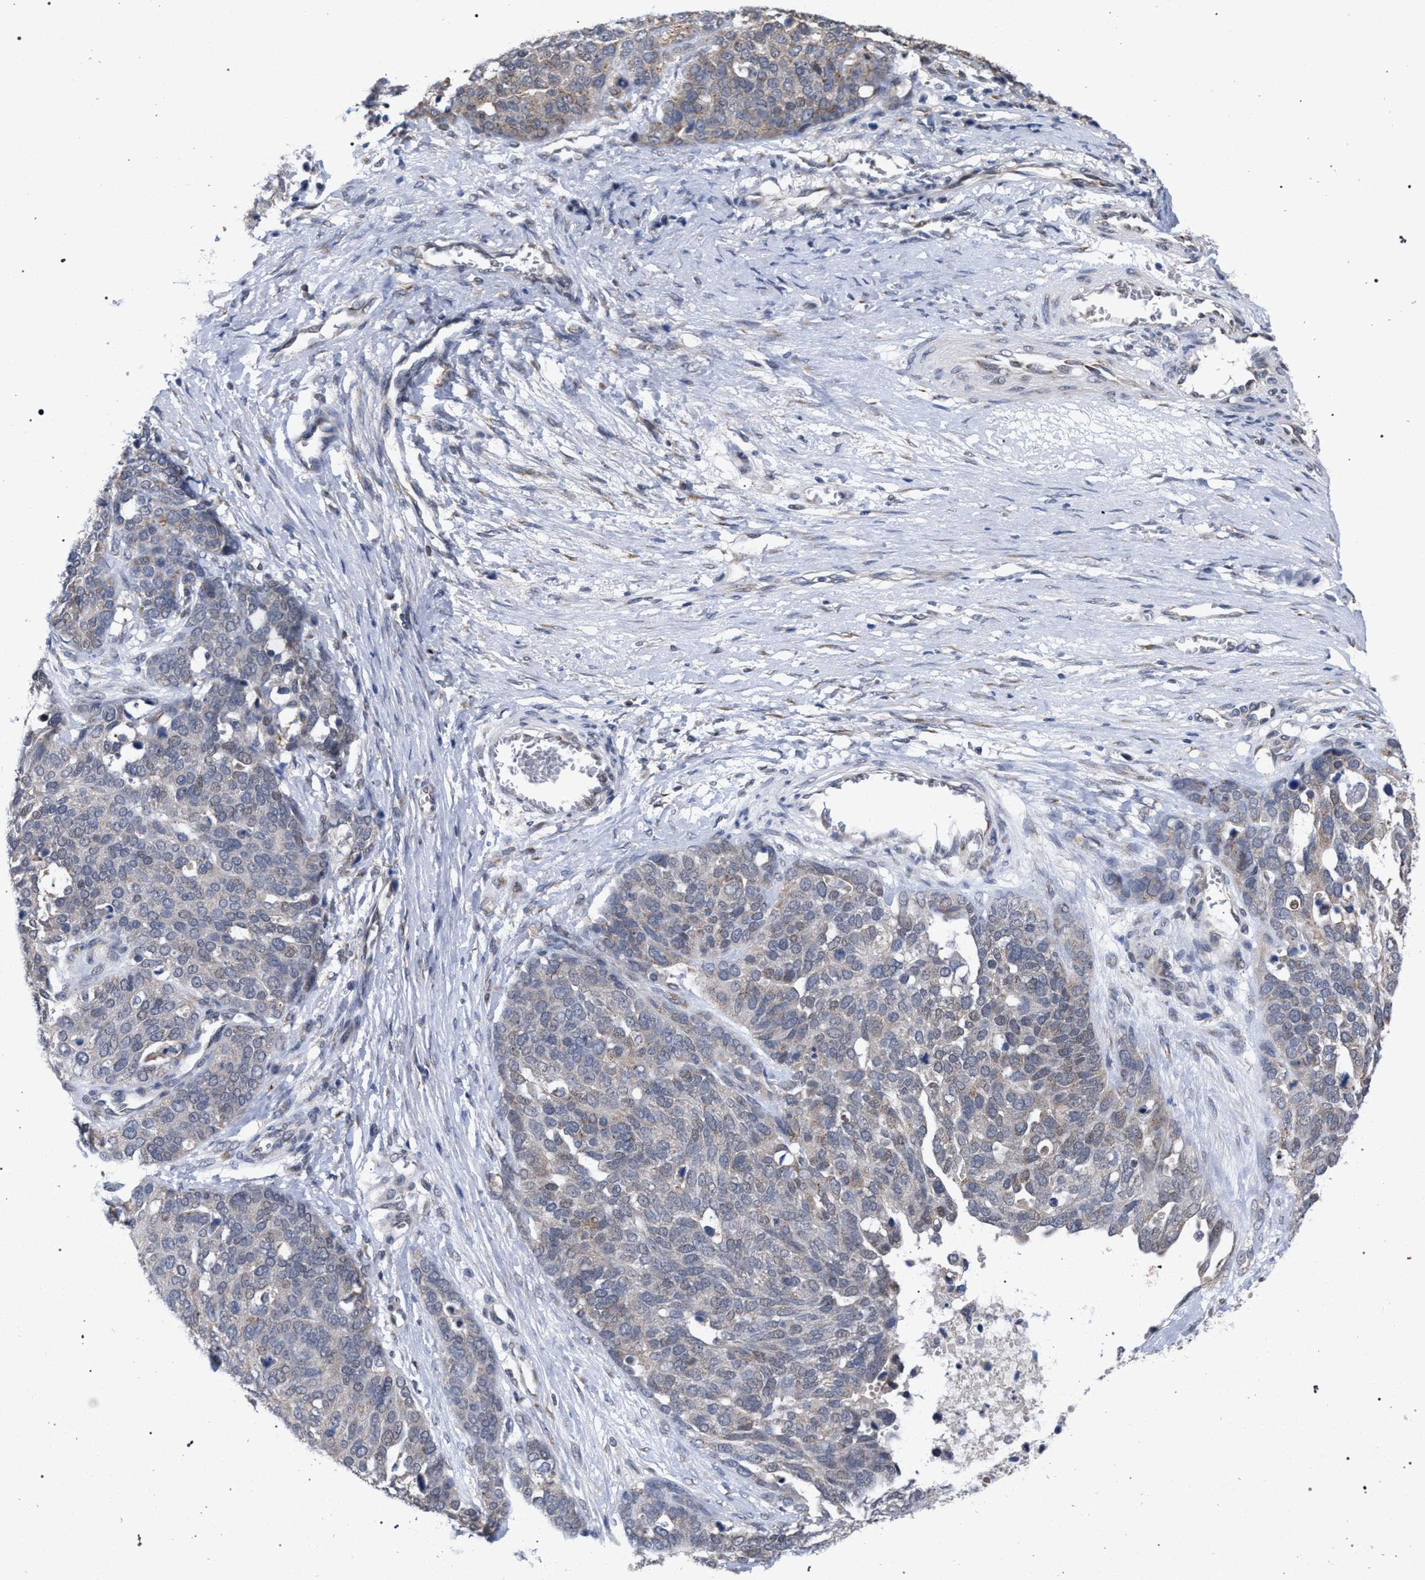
{"staining": {"intensity": "weak", "quantity": "<25%", "location": "cytoplasmic/membranous"}, "tissue": "ovarian cancer", "cell_type": "Tumor cells", "image_type": "cancer", "snomed": [{"axis": "morphology", "description": "Cystadenocarcinoma, serous, NOS"}, {"axis": "topography", "description": "Ovary"}], "caption": "Human ovarian cancer stained for a protein using immunohistochemistry reveals no positivity in tumor cells.", "gene": "GOLGA2", "patient": {"sex": "female", "age": 44}}